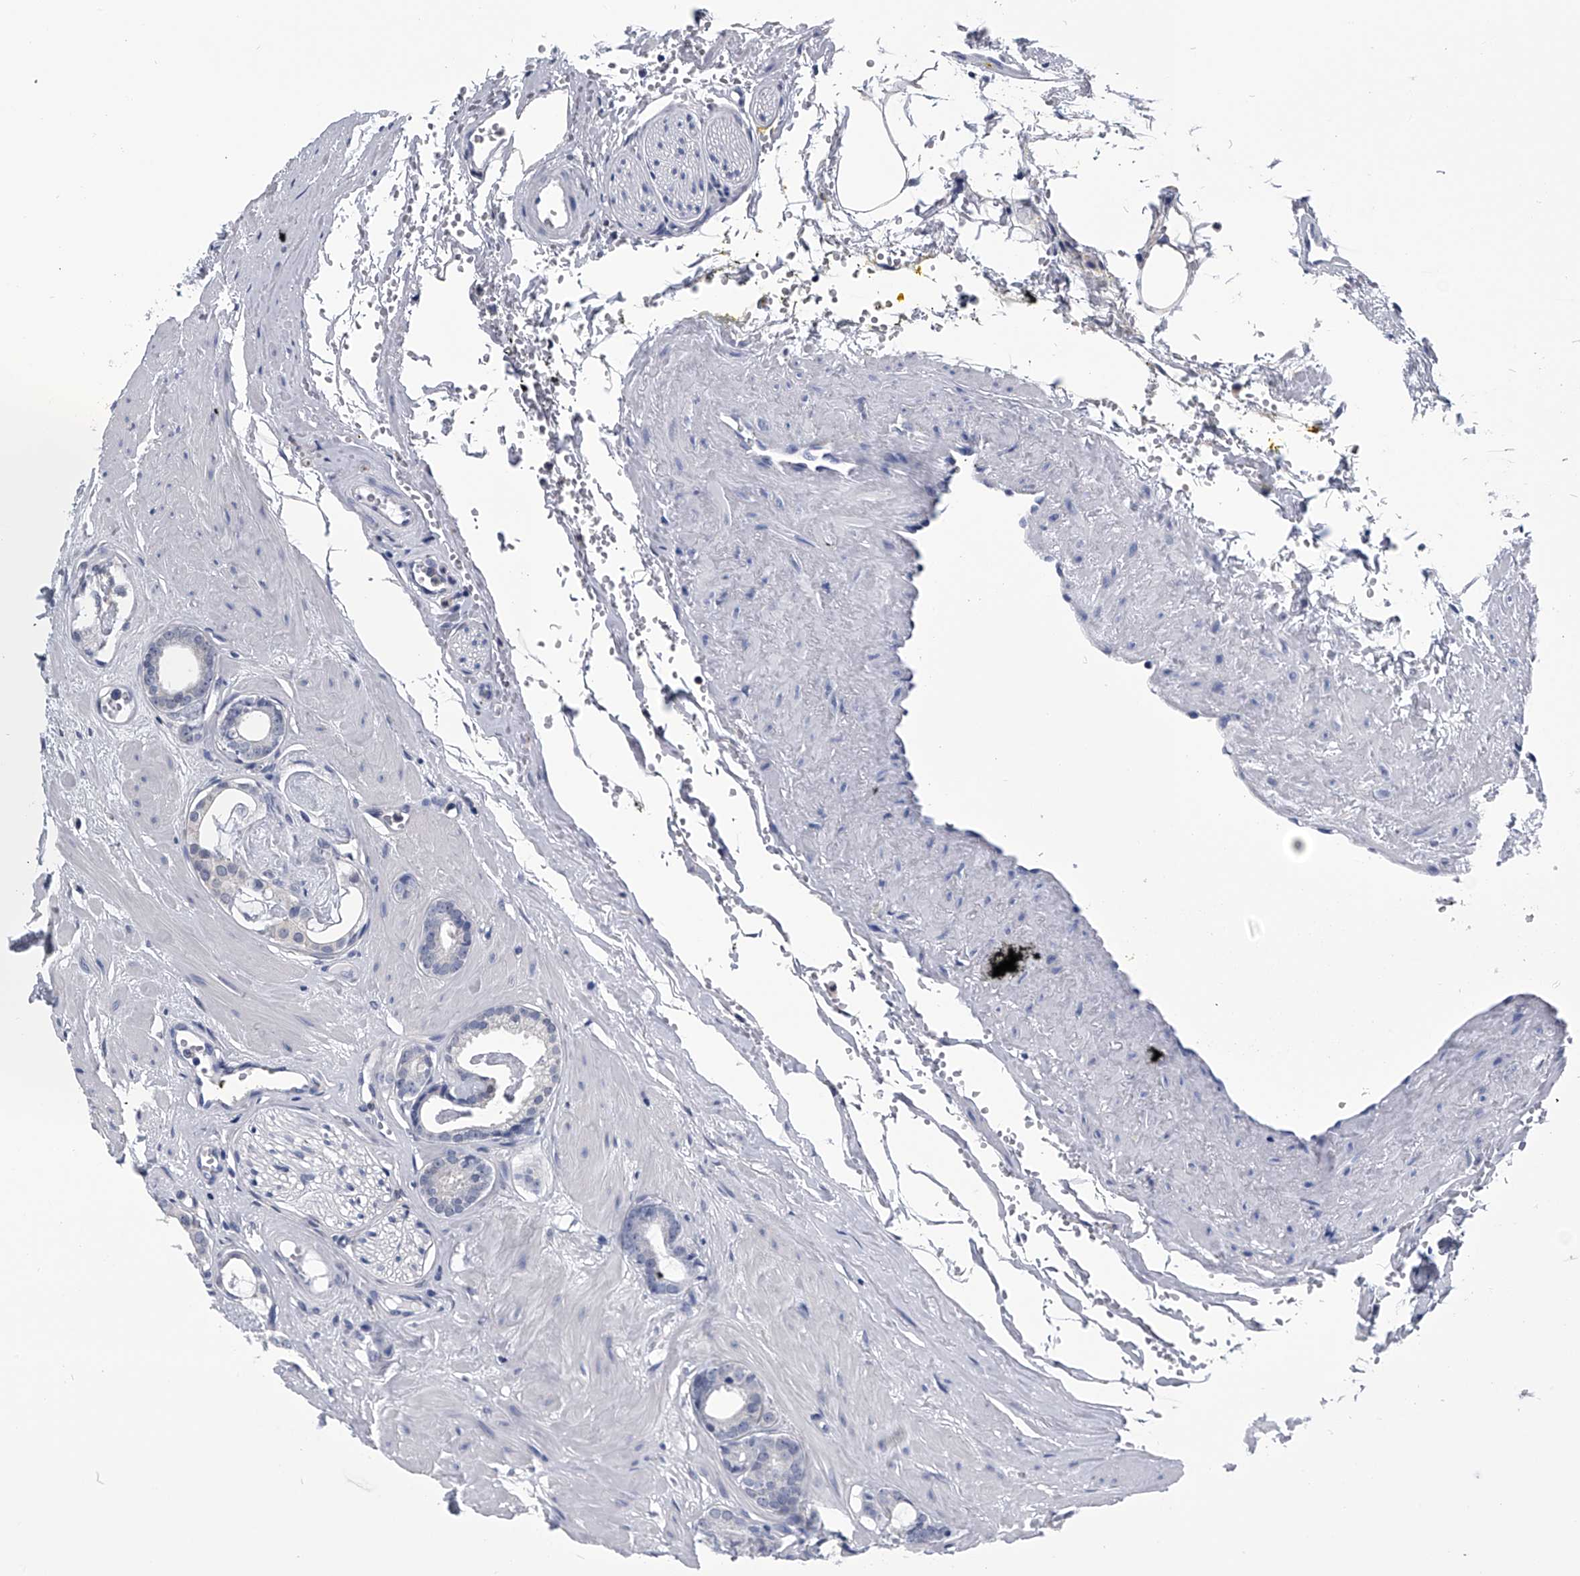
{"staining": {"intensity": "negative", "quantity": "none", "location": "none"}, "tissue": "prostate cancer", "cell_type": "Tumor cells", "image_type": "cancer", "snomed": [{"axis": "morphology", "description": "Adenocarcinoma, Low grade"}, {"axis": "topography", "description": "Prostate"}], "caption": "A high-resolution histopathology image shows immunohistochemistry (IHC) staining of prostate low-grade adenocarcinoma, which shows no significant staining in tumor cells.", "gene": "PDXK", "patient": {"sex": "male", "age": 53}}